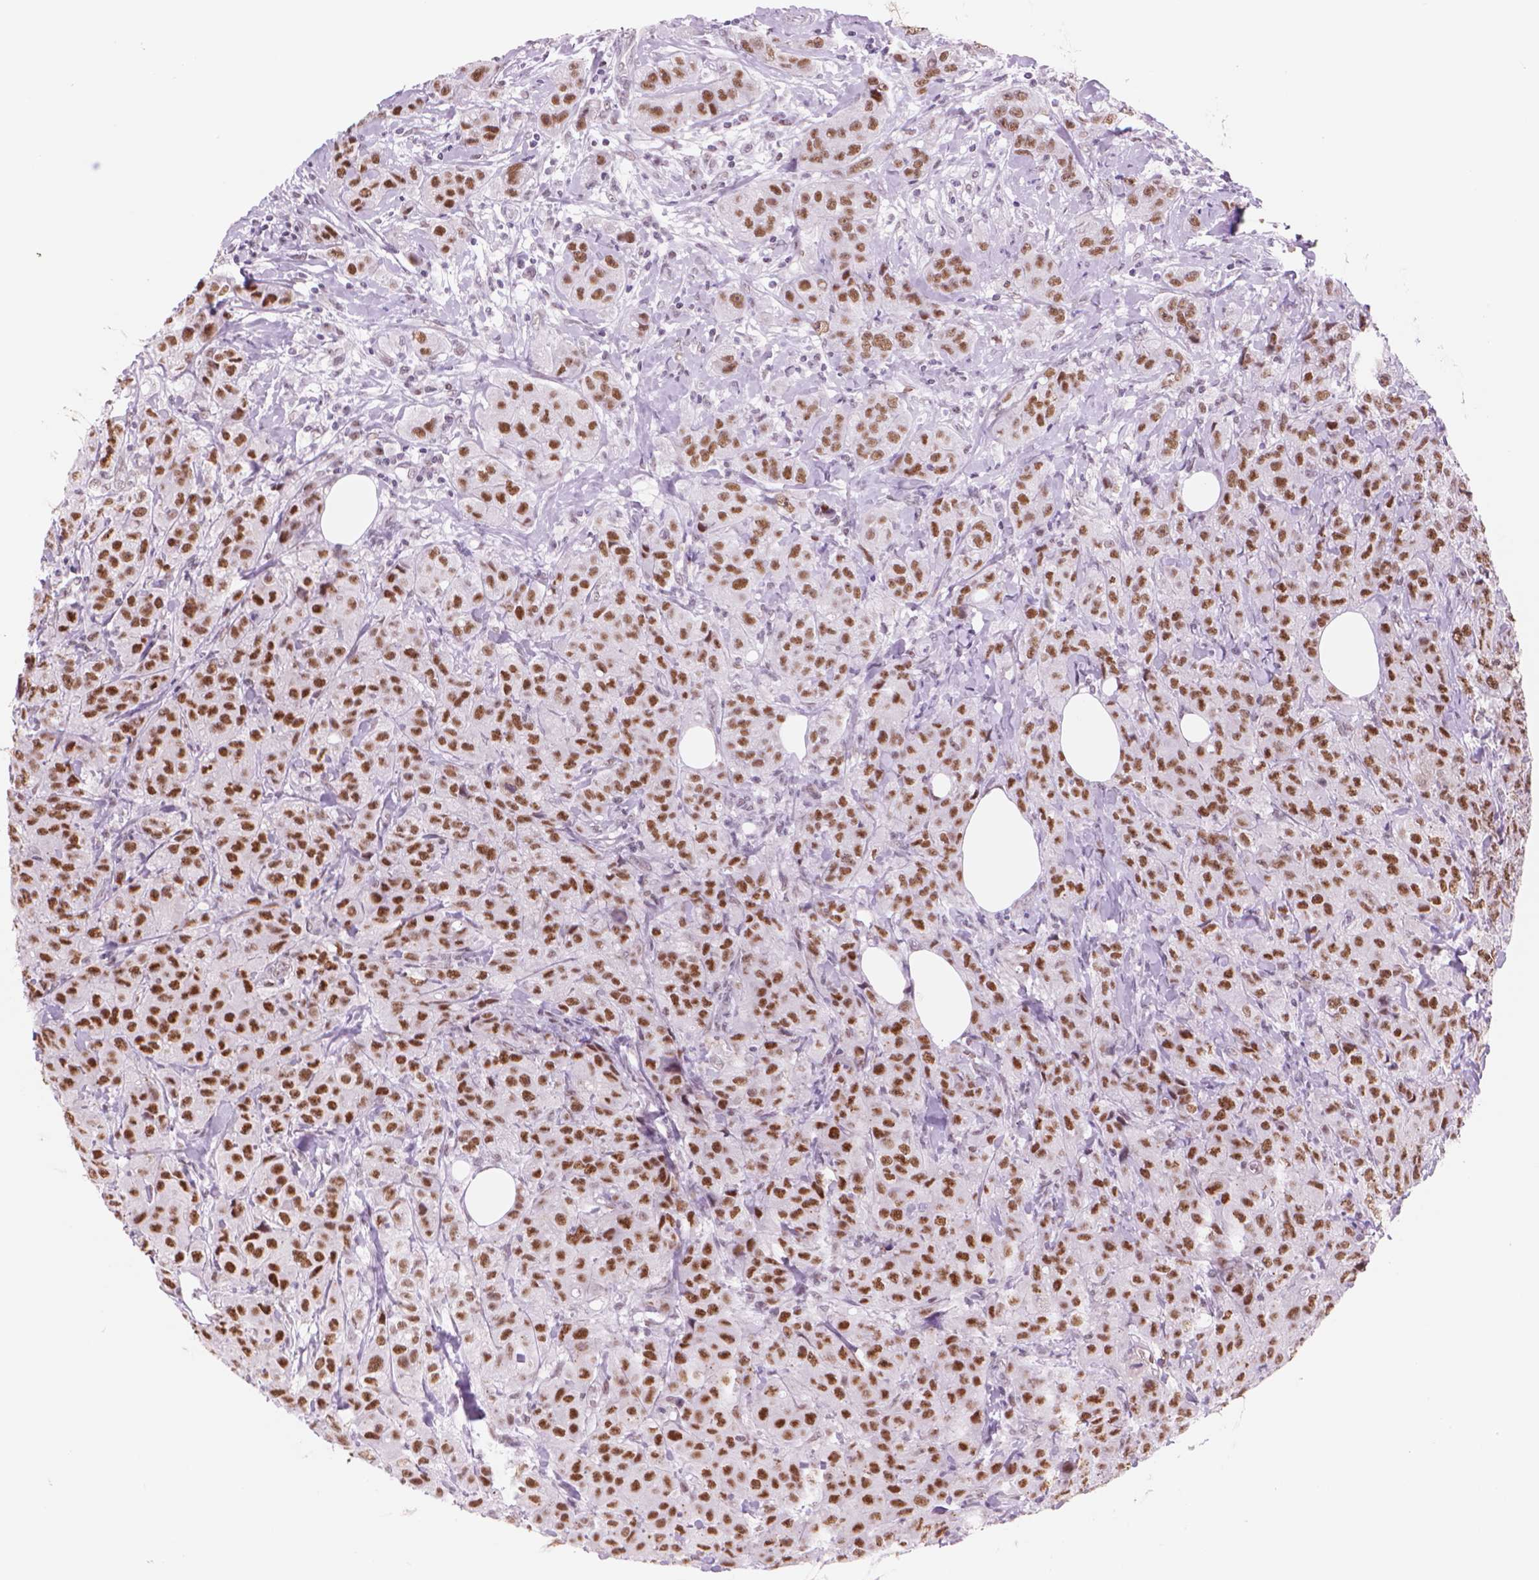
{"staining": {"intensity": "moderate", "quantity": ">75%", "location": "nuclear"}, "tissue": "breast cancer", "cell_type": "Tumor cells", "image_type": "cancer", "snomed": [{"axis": "morphology", "description": "Duct carcinoma"}, {"axis": "topography", "description": "Breast"}], "caption": "Breast cancer (intraductal carcinoma) stained with immunohistochemistry (IHC) shows moderate nuclear positivity in approximately >75% of tumor cells.", "gene": "POLR3D", "patient": {"sex": "female", "age": 43}}